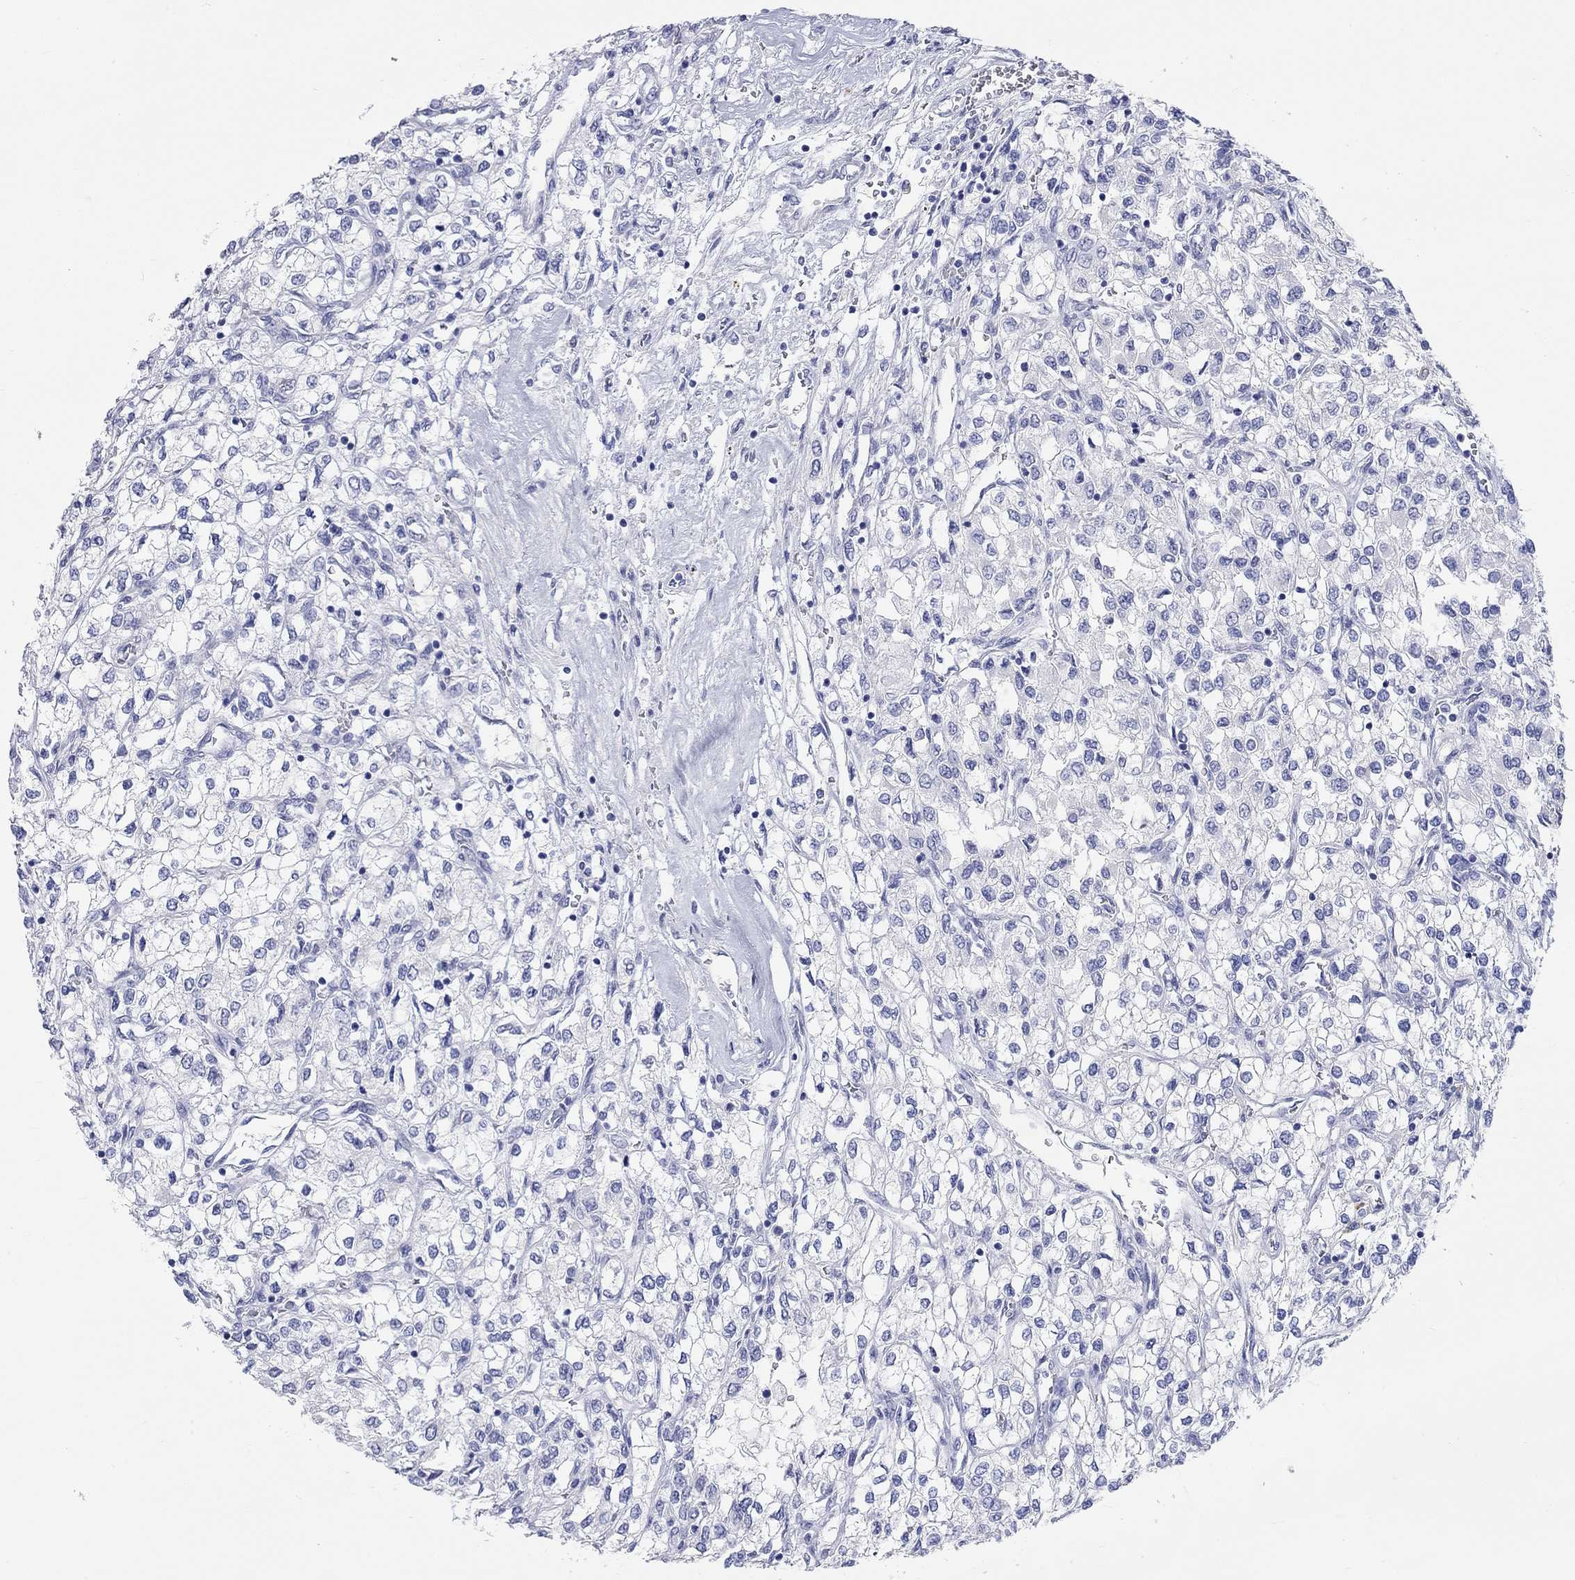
{"staining": {"intensity": "negative", "quantity": "none", "location": "none"}, "tissue": "renal cancer", "cell_type": "Tumor cells", "image_type": "cancer", "snomed": [{"axis": "morphology", "description": "Adenocarcinoma, NOS"}, {"axis": "topography", "description": "Kidney"}], "caption": "High magnification brightfield microscopy of renal cancer stained with DAB (brown) and counterstained with hematoxylin (blue): tumor cells show no significant expression. (Immunohistochemistry (ihc), brightfield microscopy, high magnification).", "gene": "SPATA9", "patient": {"sex": "male", "age": 80}}